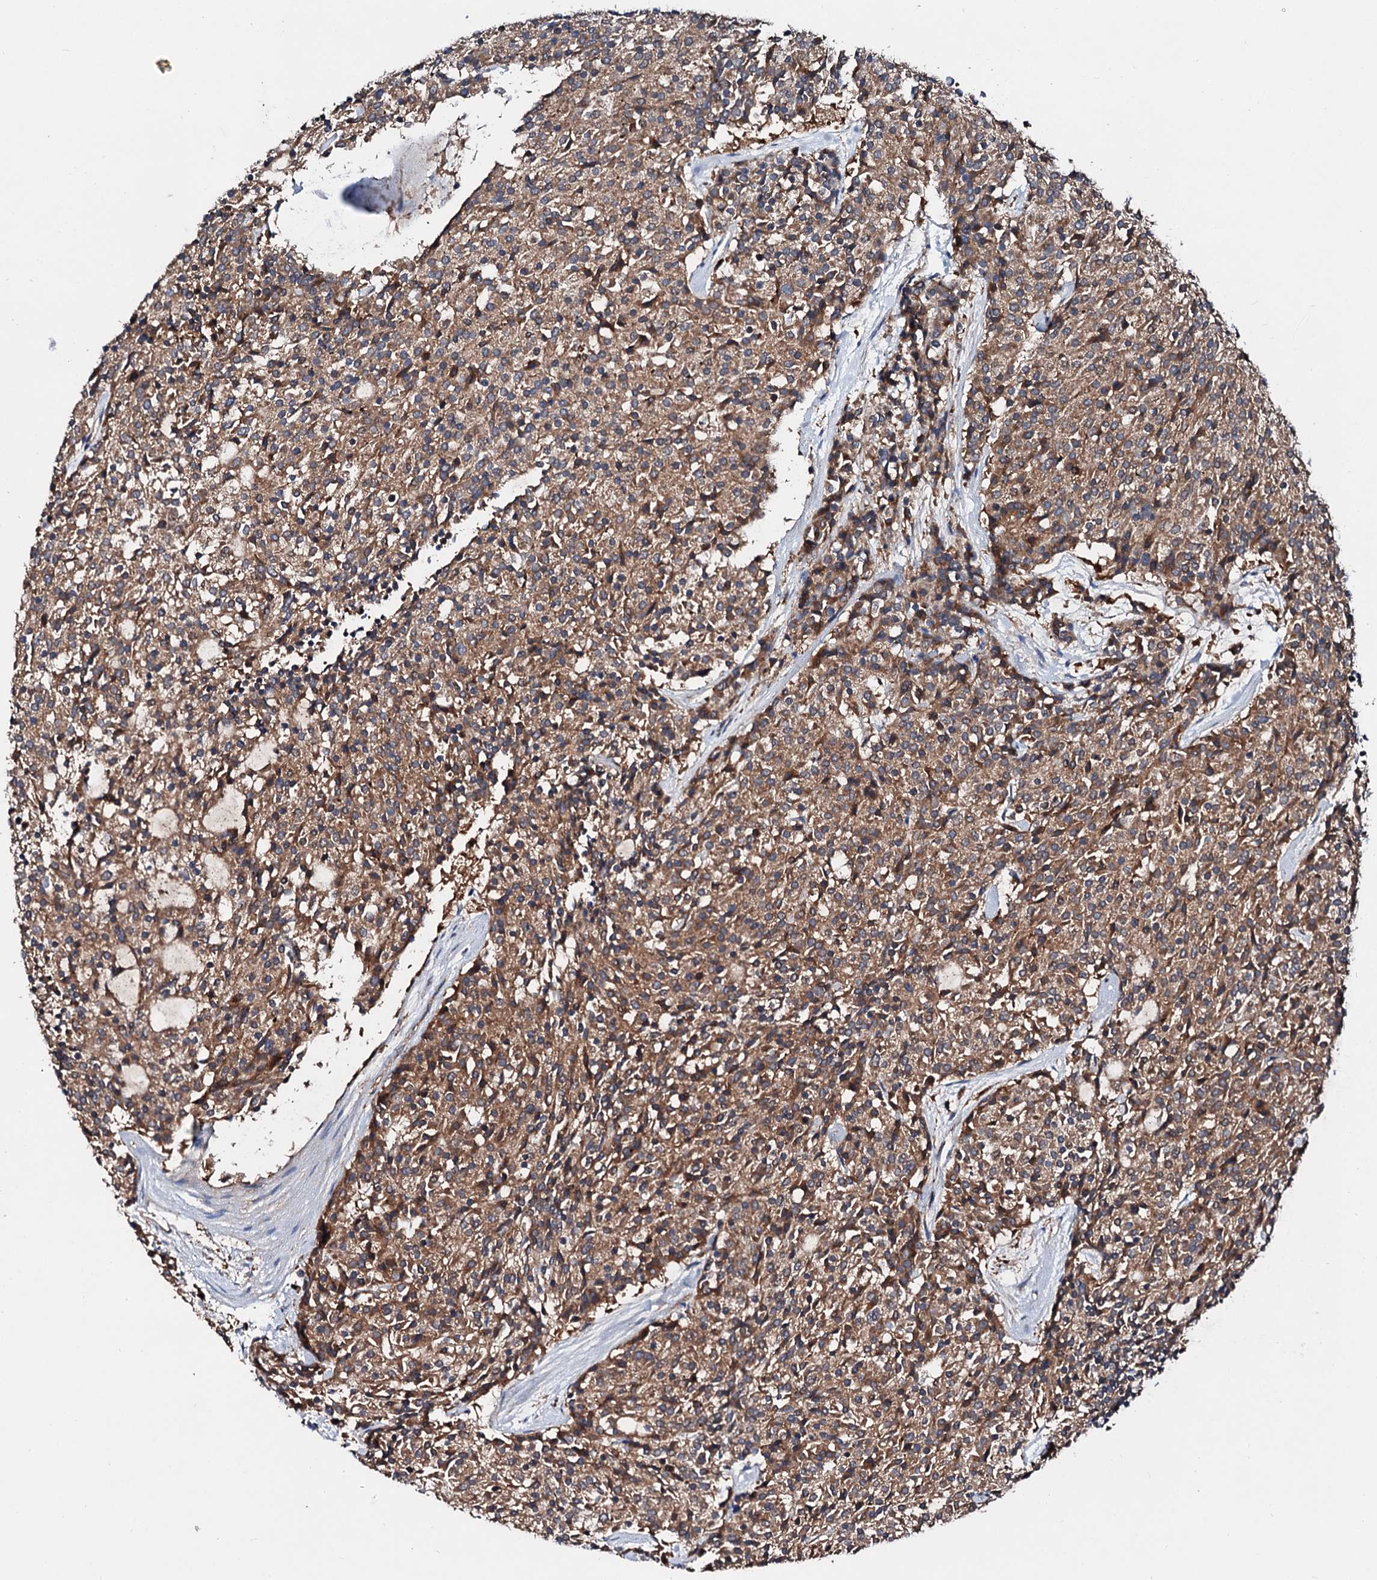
{"staining": {"intensity": "moderate", "quantity": ">75%", "location": "cytoplasmic/membranous"}, "tissue": "carcinoid", "cell_type": "Tumor cells", "image_type": "cancer", "snomed": [{"axis": "morphology", "description": "Carcinoid, malignant, NOS"}, {"axis": "topography", "description": "Pancreas"}], "caption": "Immunohistochemical staining of carcinoid exhibits medium levels of moderate cytoplasmic/membranous protein positivity in about >75% of tumor cells.", "gene": "EXTL1", "patient": {"sex": "female", "age": 54}}